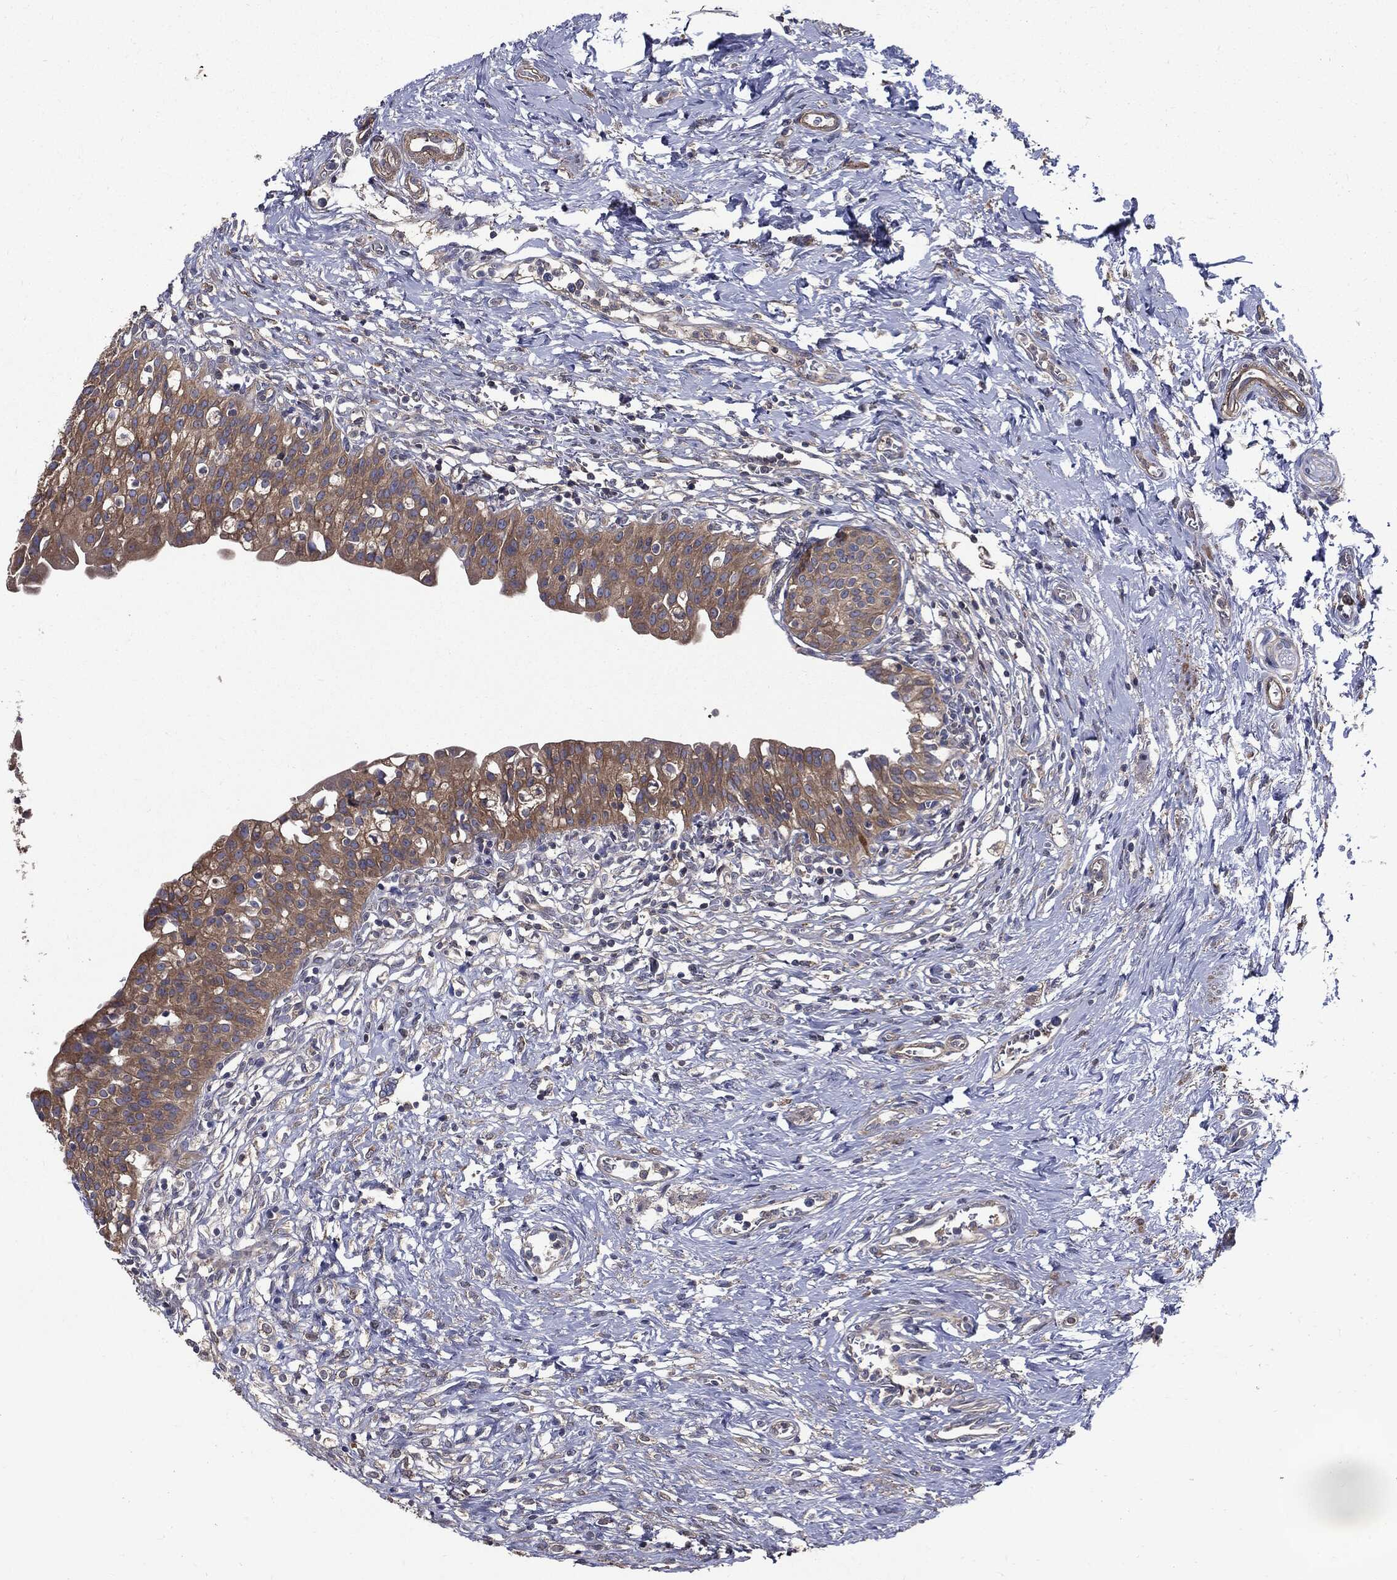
{"staining": {"intensity": "moderate", "quantity": "25%-75%", "location": "cytoplasmic/membranous"}, "tissue": "urinary bladder", "cell_type": "Urothelial cells", "image_type": "normal", "snomed": [{"axis": "morphology", "description": "Normal tissue, NOS"}, {"axis": "topography", "description": "Urinary bladder"}], "caption": "Moderate cytoplasmic/membranous positivity for a protein is seen in about 25%-75% of urothelial cells of benign urinary bladder using immunohistochemistry.", "gene": "PDCD6IP", "patient": {"sex": "male", "age": 76}}